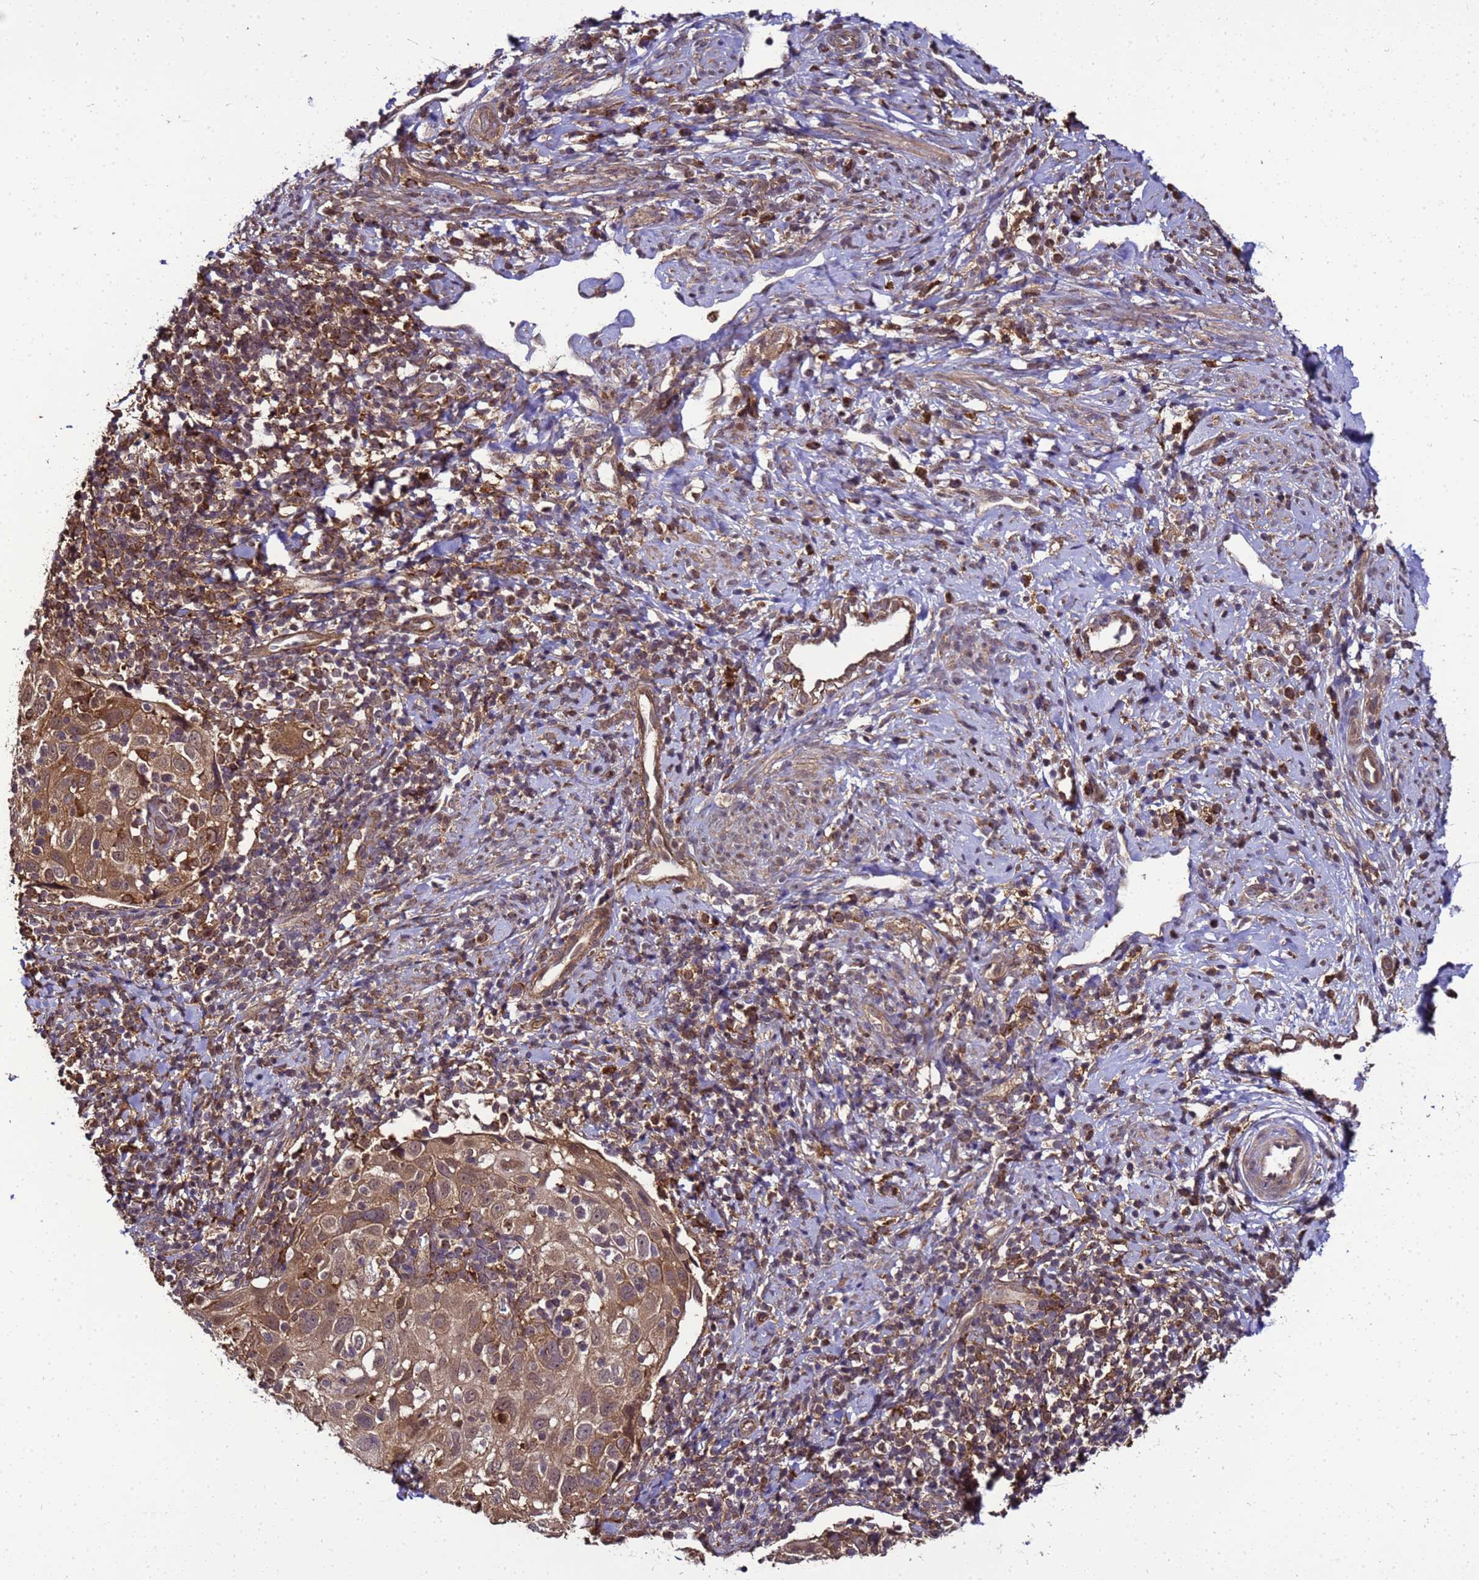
{"staining": {"intensity": "moderate", "quantity": ">75%", "location": "cytoplasmic/membranous"}, "tissue": "cervical cancer", "cell_type": "Tumor cells", "image_type": "cancer", "snomed": [{"axis": "morphology", "description": "Squamous cell carcinoma, NOS"}, {"axis": "topography", "description": "Cervix"}], "caption": "About >75% of tumor cells in cervical cancer demonstrate moderate cytoplasmic/membranous protein staining as visualized by brown immunohistochemical staining.", "gene": "TRABD", "patient": {"sex": "female", "age": 70}}